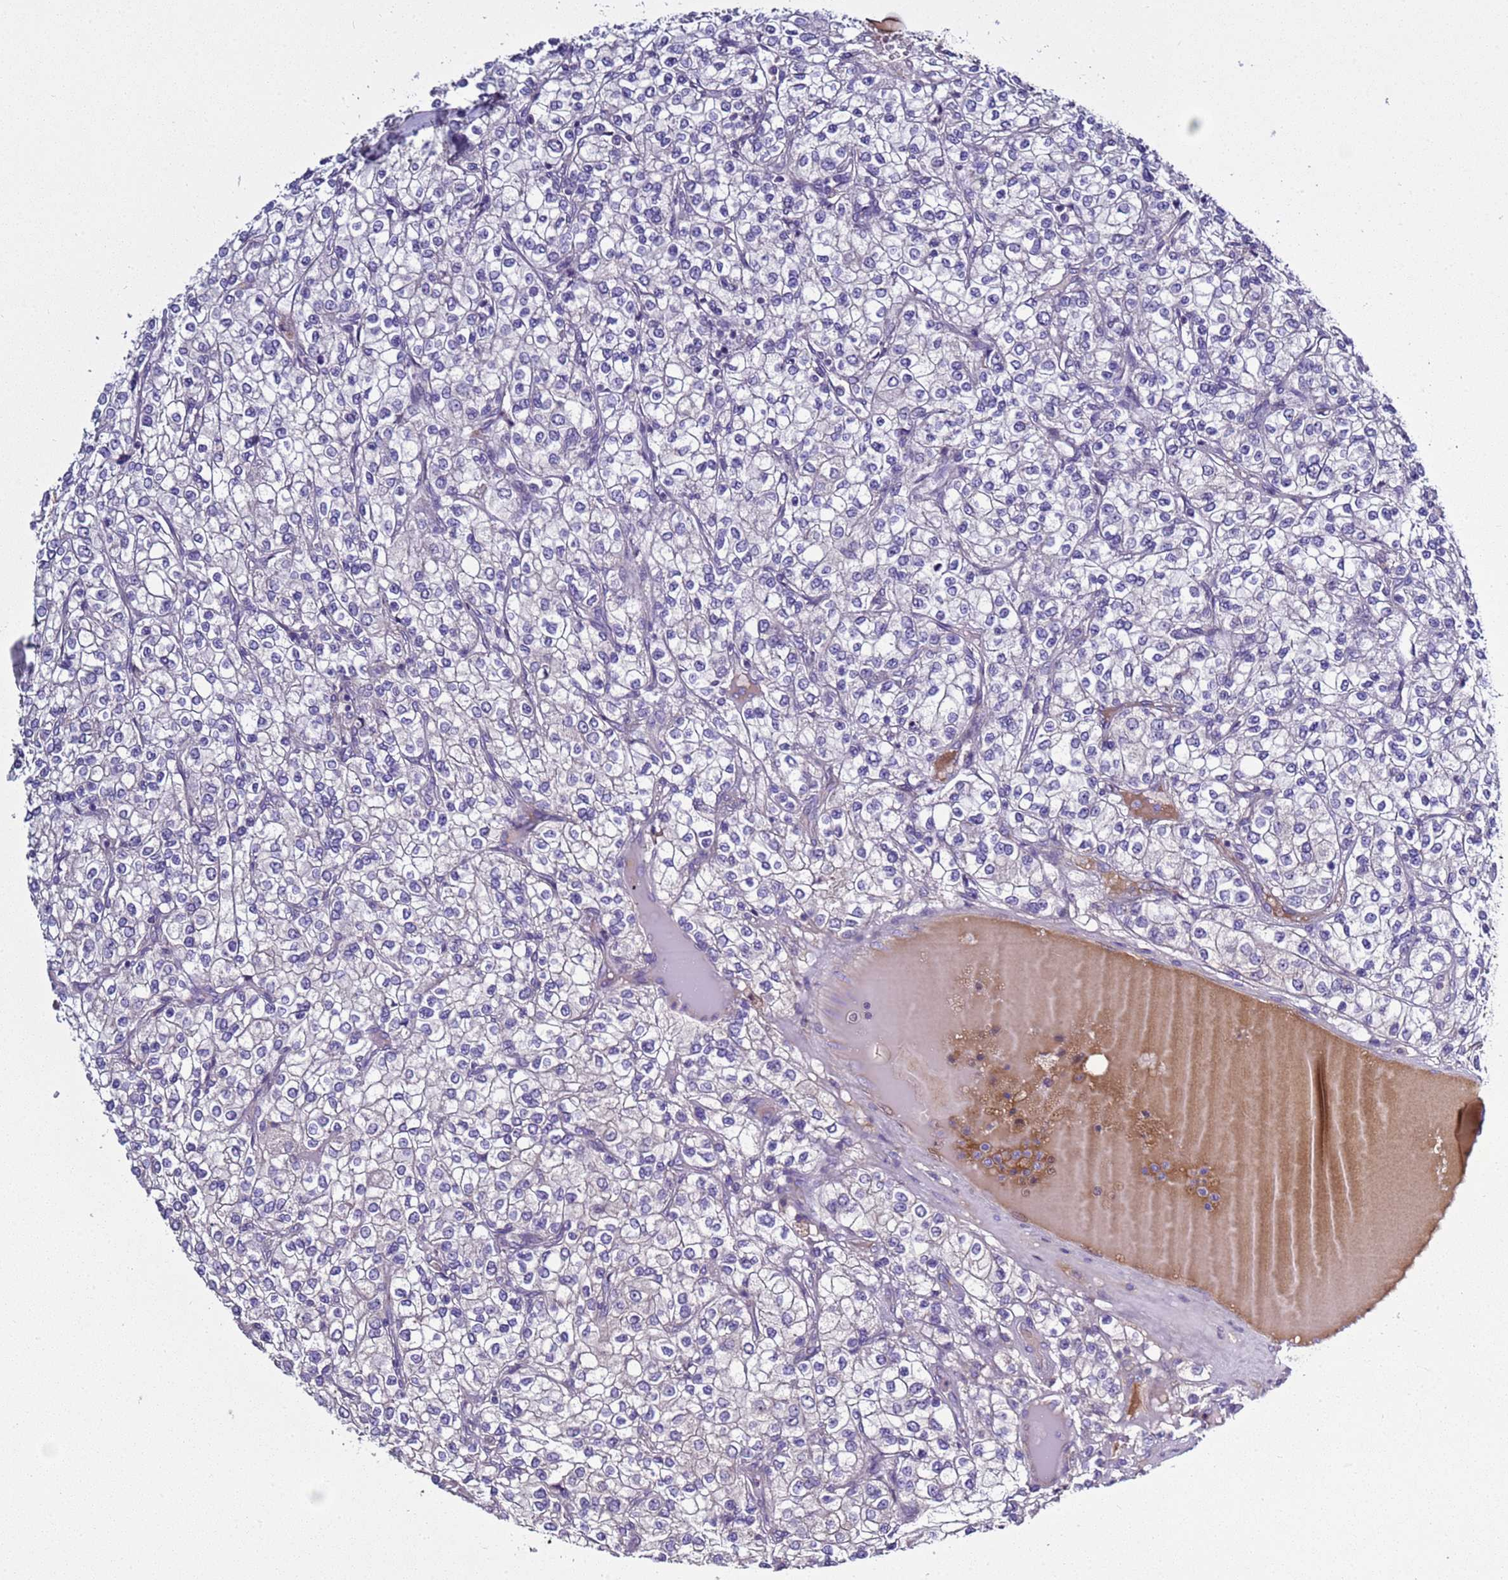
{"staining": {"intensity": "negative", "quantity": "none", "location": "none"}, "tissue": "renal cancer", "cell_type": "Tumor cells", "image_type": "cancer", "snomed": [{"axis": "morphology", "description": "Adenocarcinoma, NOS"}, {"axis": "topography", "description": "Kidney"}], "caption": "IHC of human renal cancer shows no staining in tumor cells.", "gene": "RABL2B", "patient": {"sex": "male", "age": 80}}